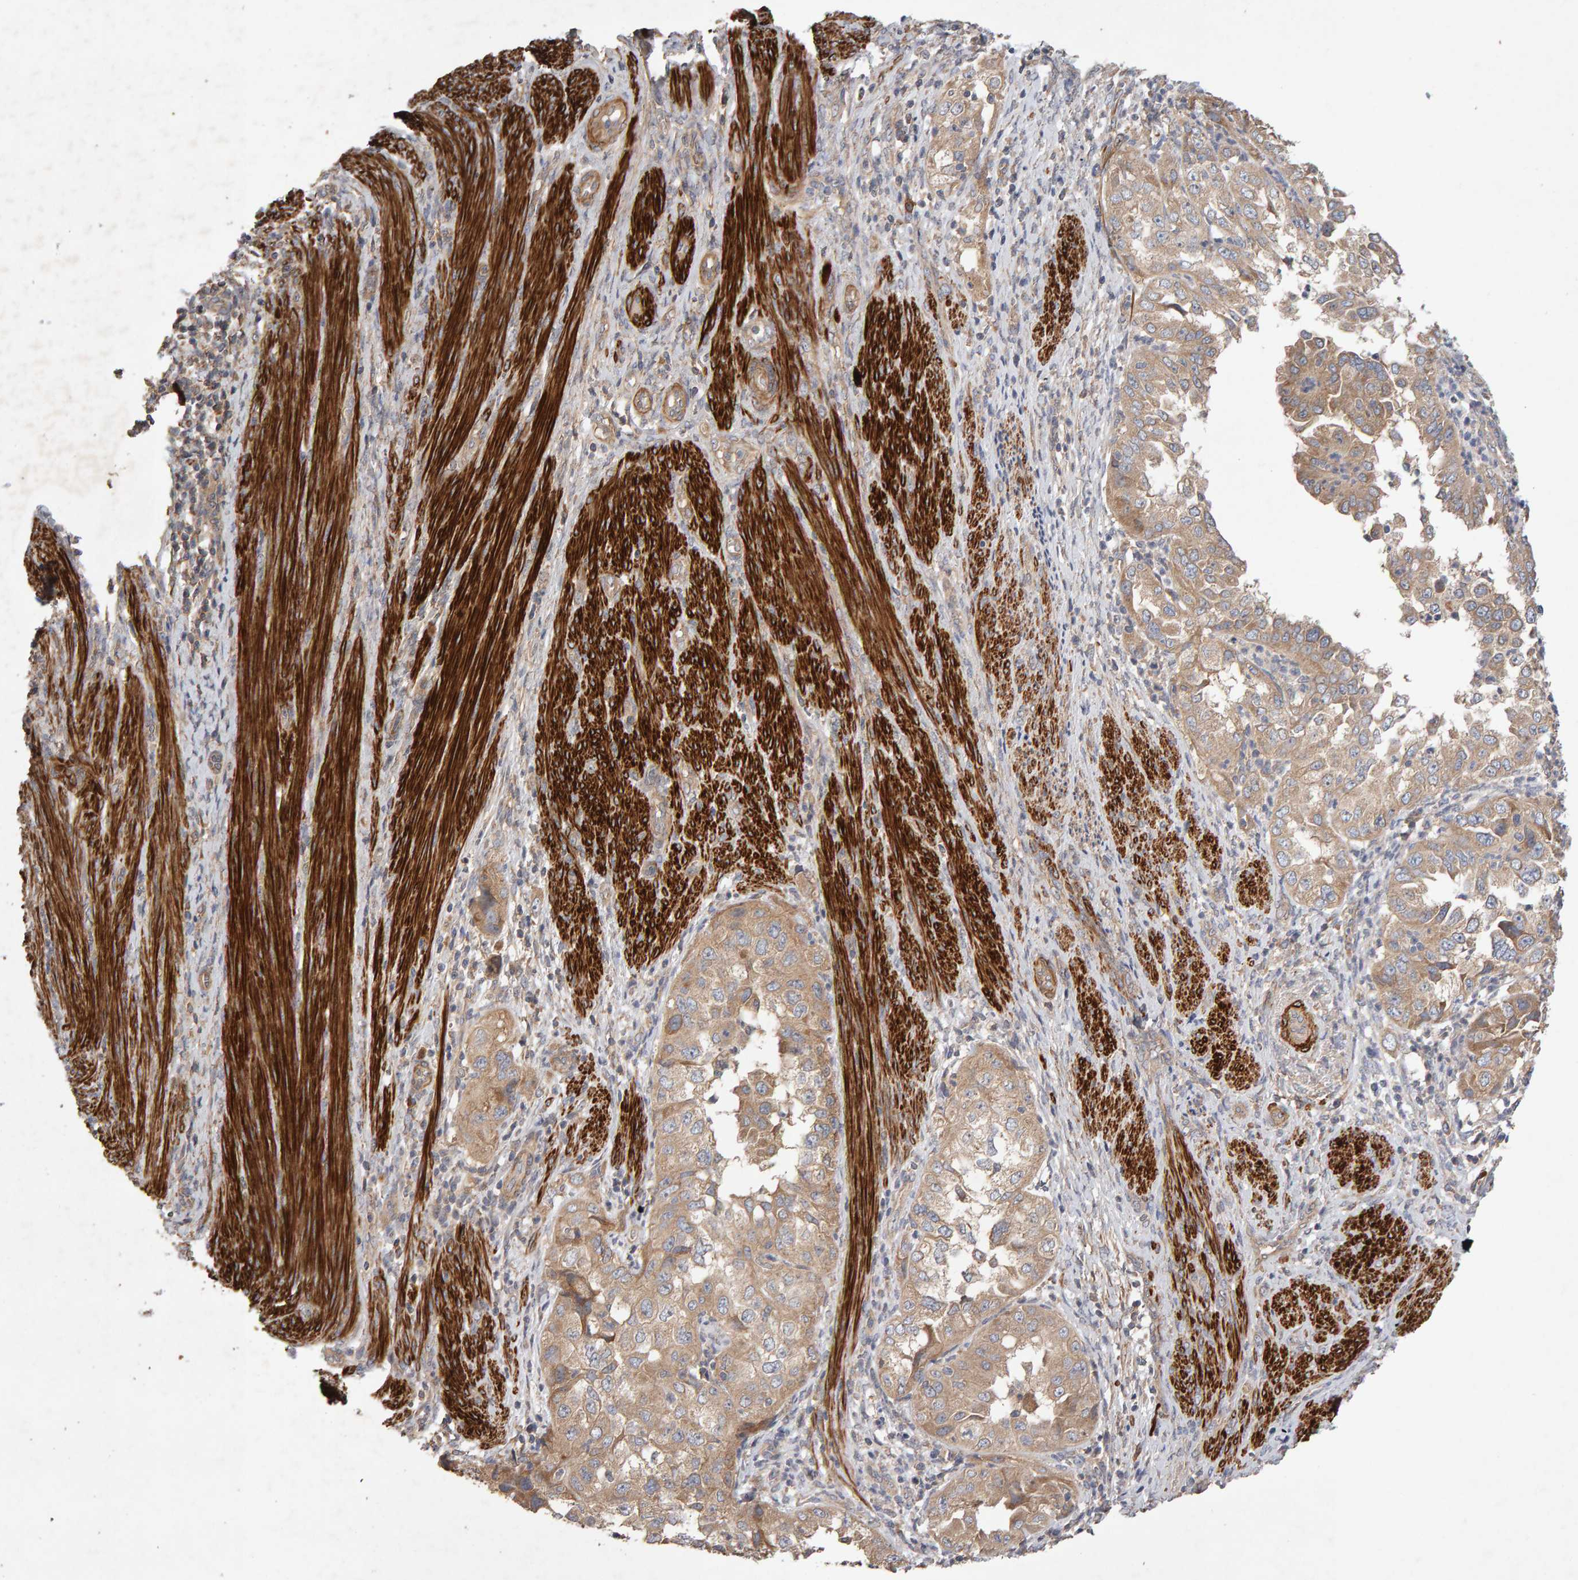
{"staining": {"intensity": "weak", "quantity": ">75%", "location": "cytoplasmic/membranous"}, "tissue": "endometrial cancer", "cell_type": "Tumor cells", "image_type": "cancer", "snomed": [{"axis": "morphology", "description": "Adenocarcinoma, NOS"}, {"axis": "topography", "description": "Endometrium"}], "caption": "A brown stain shows weak cytoplasmic/membranous staining of a protein in human endometrial cancer tumor cells. (Brightfield microscopy of DAB IHC at high magnification).", "gene": "RNF19A", "patient": {"sex": "female", "age": 85}}